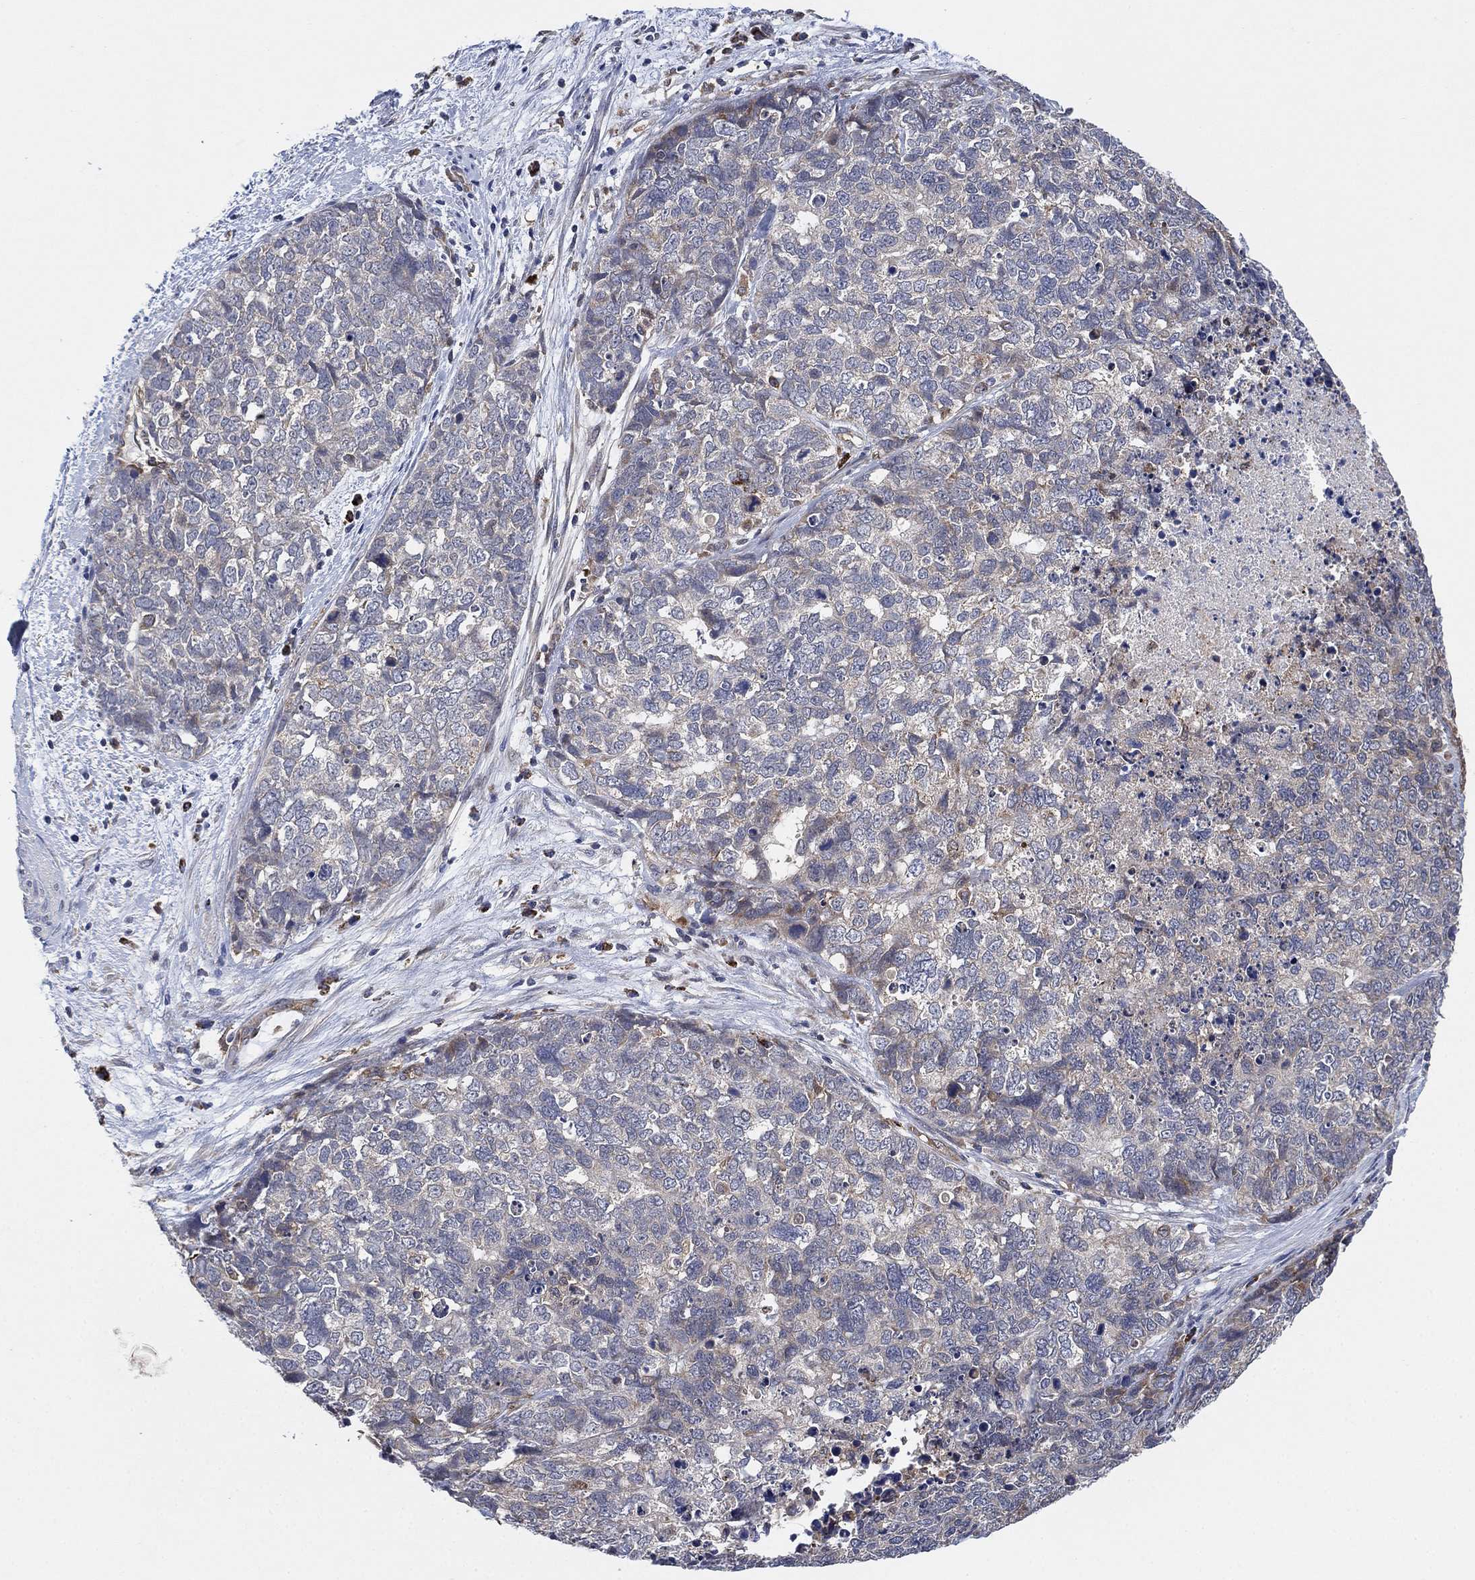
{"staining": {"intensity": "negative", "quantity": "none", "location": "none"}, "tissue": "cervical cancer", "cell_type": "Tumor cells", "image_type": "cancer", "snomed": [{"axis": "morphology", "description": "Squamous cell carcinoma, NOS"}, {"axis": "topography", "description": "Cervix"}], "caption": "The IHC photomicrograph has no significant expression in tumor cells of cervical squamous cell carcinoma tissue.", "gene": "FES", "patient": {"sex": "female", "age": 63}}